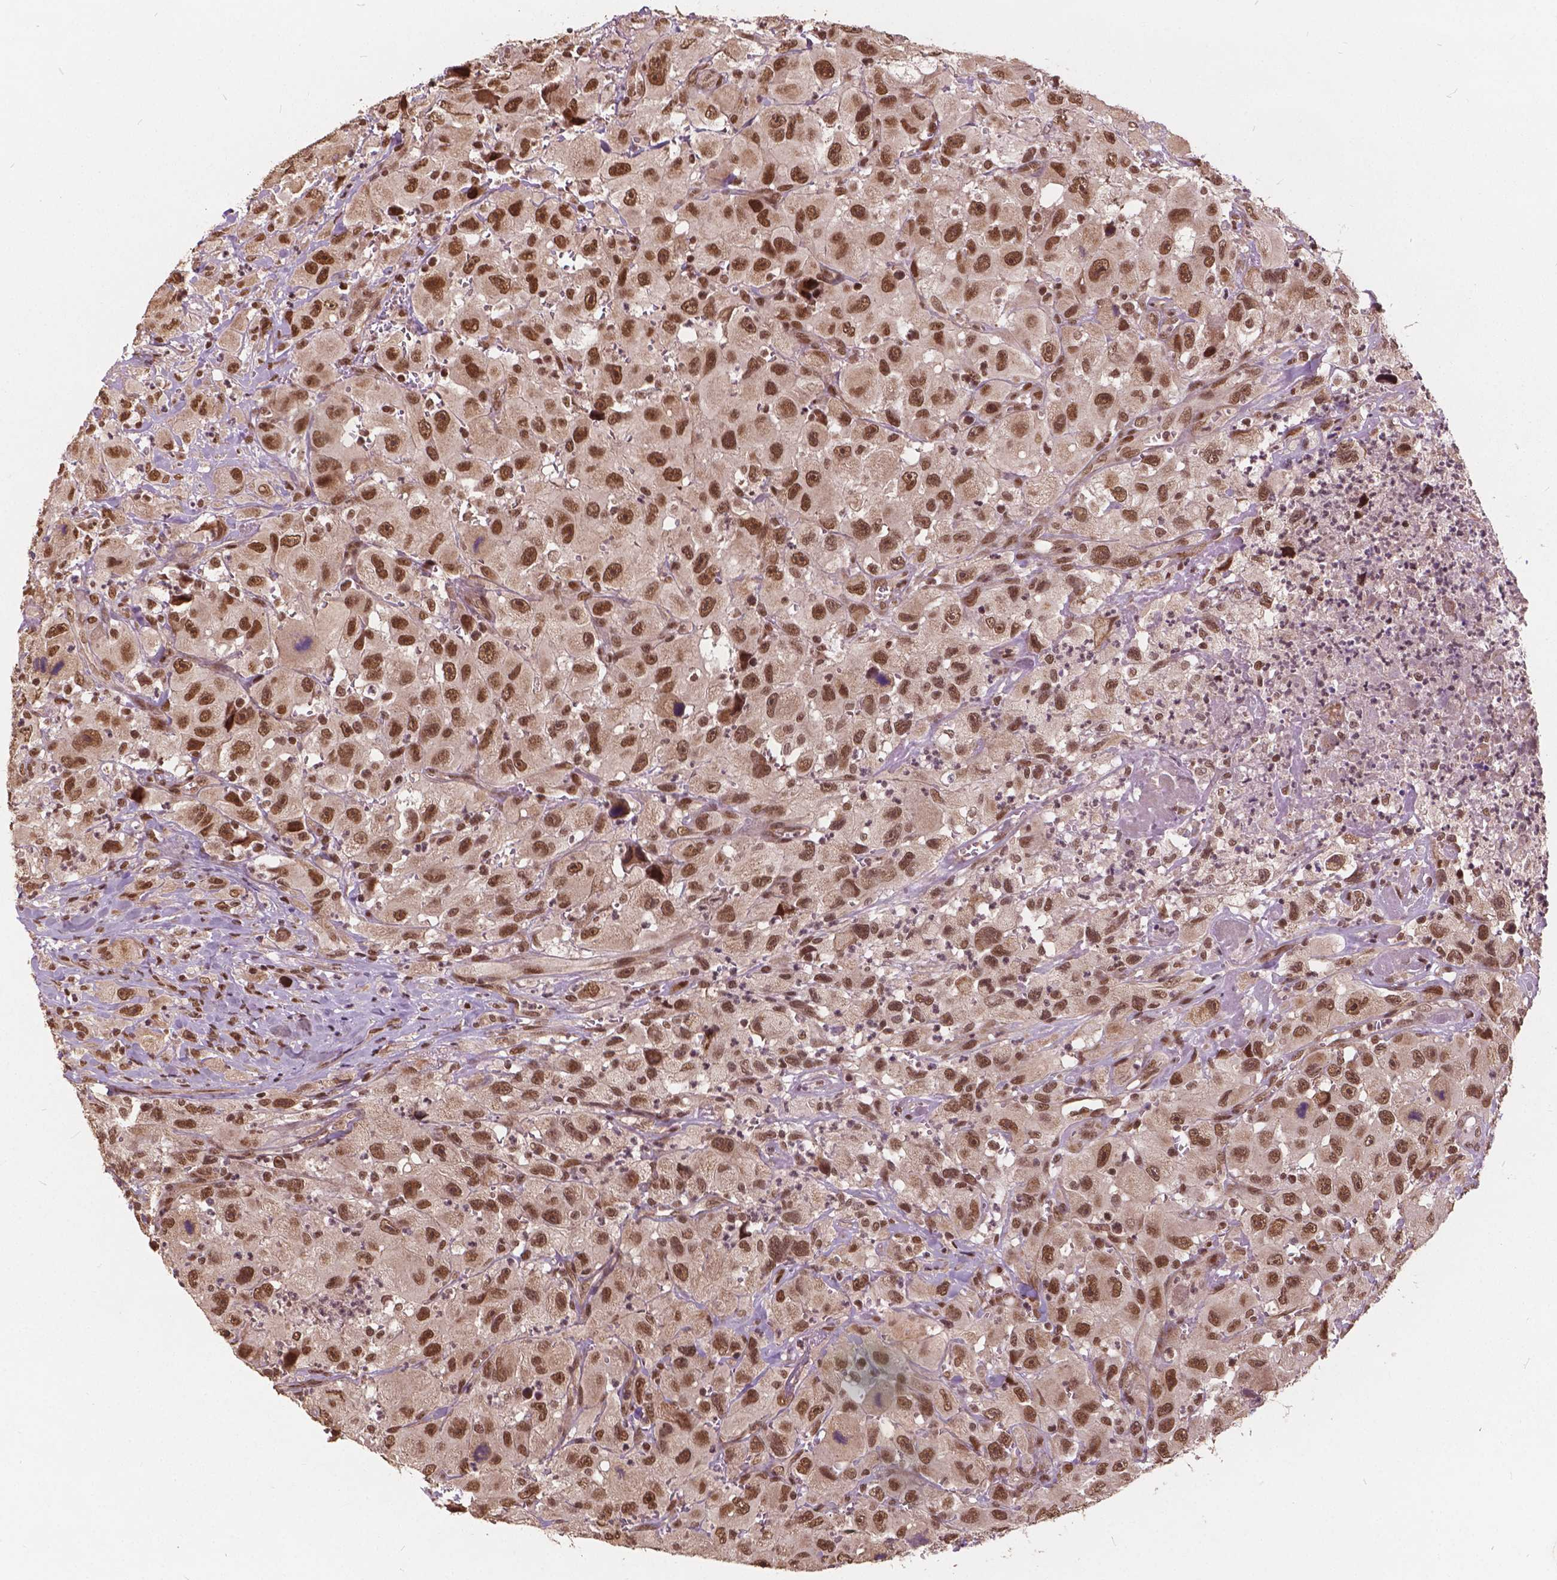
{"staining": {"intensity": "moderate", "quantity": ">75%", "location": "nuclear"}, "tissue": "head and neck cancer", "cell_type": "Tumor cells", "image_type": "cancer", "snomed": [{"axis": "morphology", "description": "Squamous cell carcinoma, NOS"}, {"axis": "morphology", "description": "Squamous cell carcinoma, metastatic, NOS"}, {"axis": "topography", "description": "Oral tissue"}, {"axis": "topography", "description": "Head-Neck"}], "caption": "Head and neck cancer was stained to show a protein in brown. There is medium levels of moderate nuclear staining in about >75% of tumor cells.", "gene": "GPS2", "patient": {"sex": "female", "age": 85}}